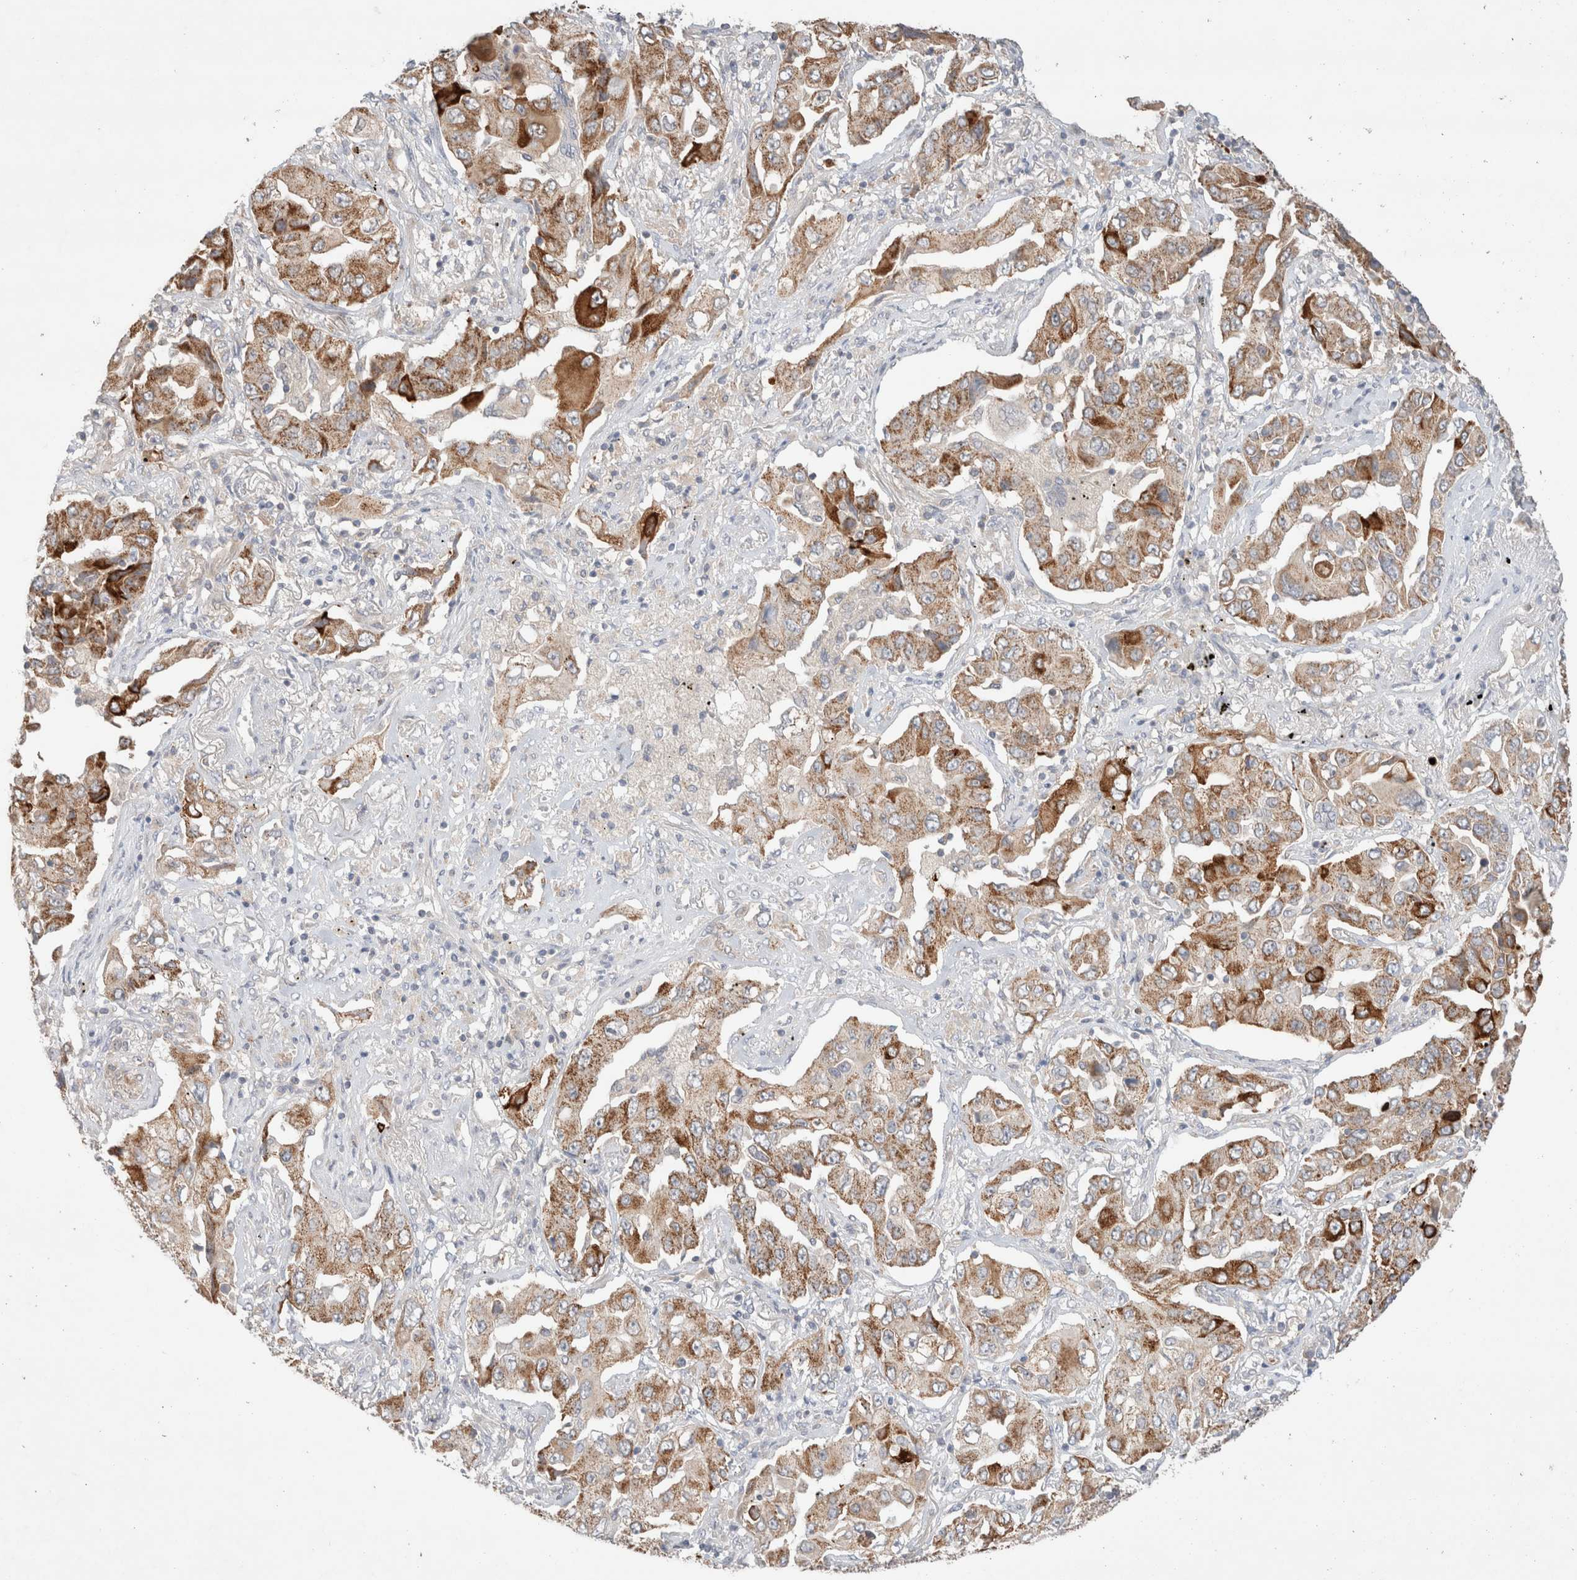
{"staining": {"intensity": "moderate", "quantity": ">75%", "location": "cytoplasmic/membranous"}, "tissue": "lung cancer", "cell_type": "Tumor cells", "image_type": "cancer", "snomed": [{"axis": "morphology", "description": "Adenocarcinoma, NOS"}, {"axis": "topography", "description": "Lung"}], "caption": "Protein analysis of lung adenocarcinoma tissue reveals moderate cytoplasmic/membranous expression in approximately >75% of tumor cells.", "gene": "TRIM41", "patient": {"sex": "female", "age": 65}}